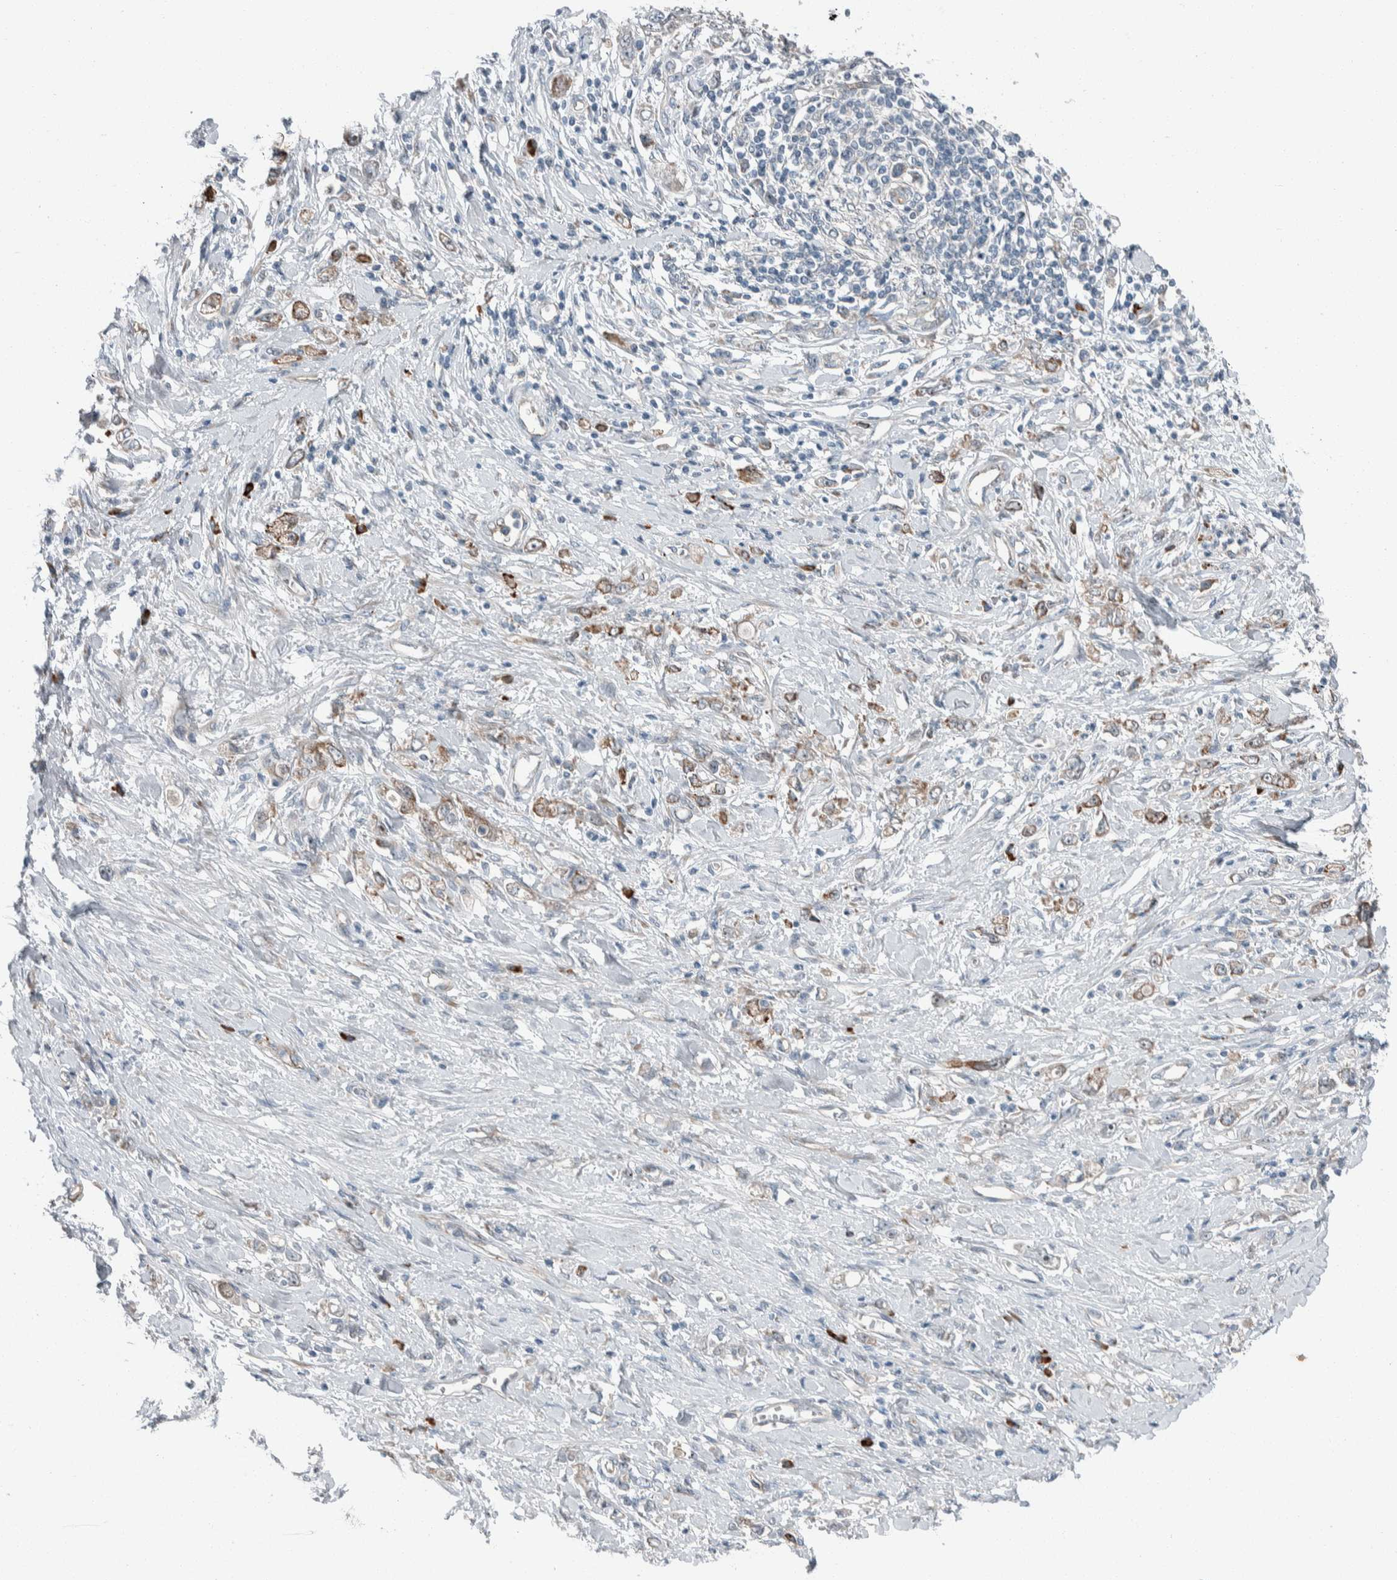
{"staining": {"intensity": "weak", "quantity": "25%-75%", "location": "cytoplasmic/membranous"}, "tissue": "stomach cancer", "cell_type": "Tumor cells", "image_type": "cancer", "snomed": [{"axis": "morphology", "description": "Adenocarcinoma, NOS"}, {"axis": "topography", "description": "Stomach"}], "caption": "Stomach cancer stained with immunohistochemistry (IHC) displays weak cytoplasmic/membranous staining in approximately 25%-75% of tumor cells.", "gene": "USP25", "patient": {"sex": "female", "age": 76}}